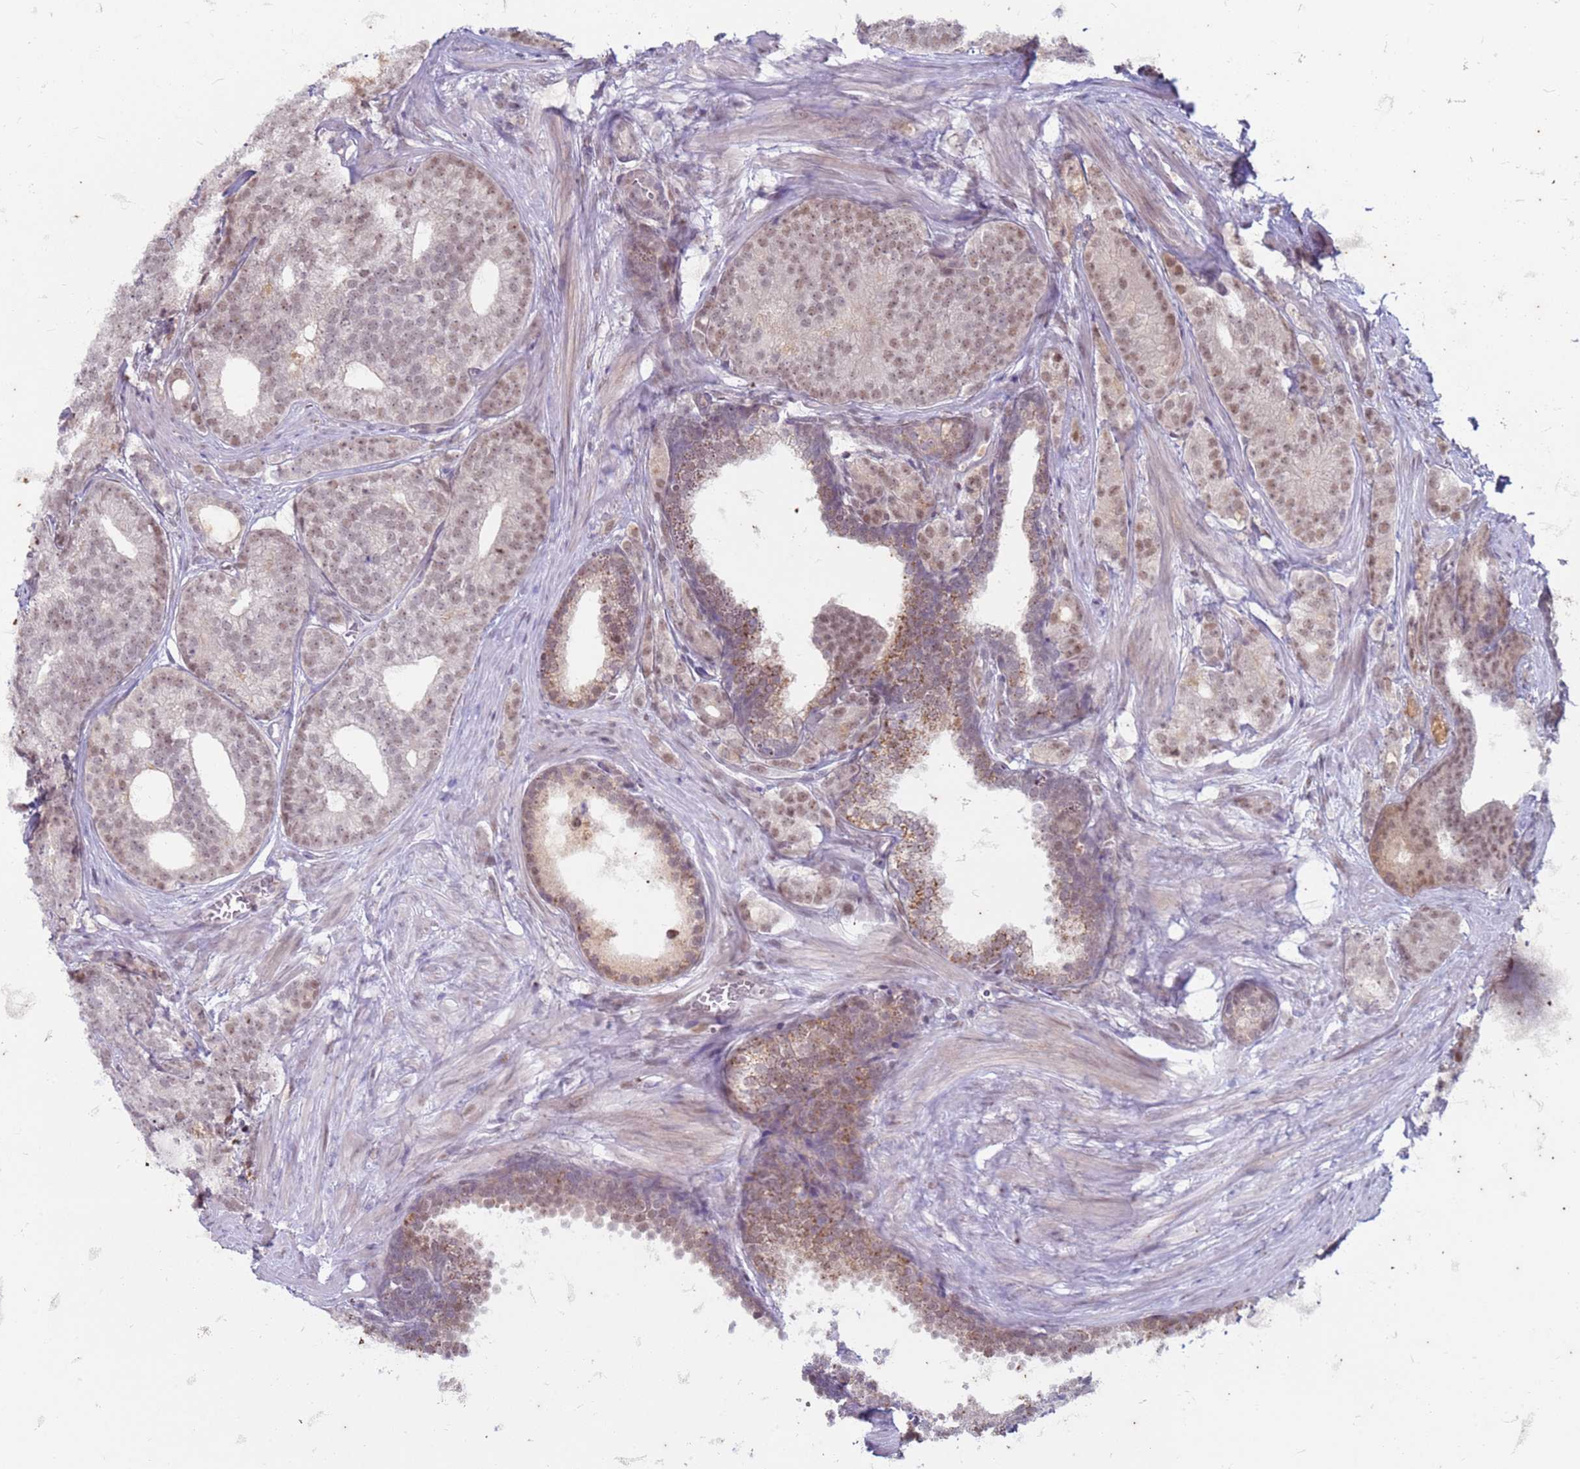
{"staining": {"intensity": "moderate", "quantity": "25%-75%", "location": "nuclear"}, "tissue": "prostate cancer", "cell_type": "Tumor cells", "image_type": "cancer", "snomed": [{"axis": "morphology", "description": "Adenocarcinoma, Low grade"}, {"axis": "topography", "description": "Prostate"}], "caption": "Immunohistochemical staining of prostate cancer (low-grade adenocarcinoma) exhibits moderate nuclear protein positivity in approximately 25%-75% of tumor cells.", "gene": "TRMT6", "patient": {"sex": "male", "age": 71}}